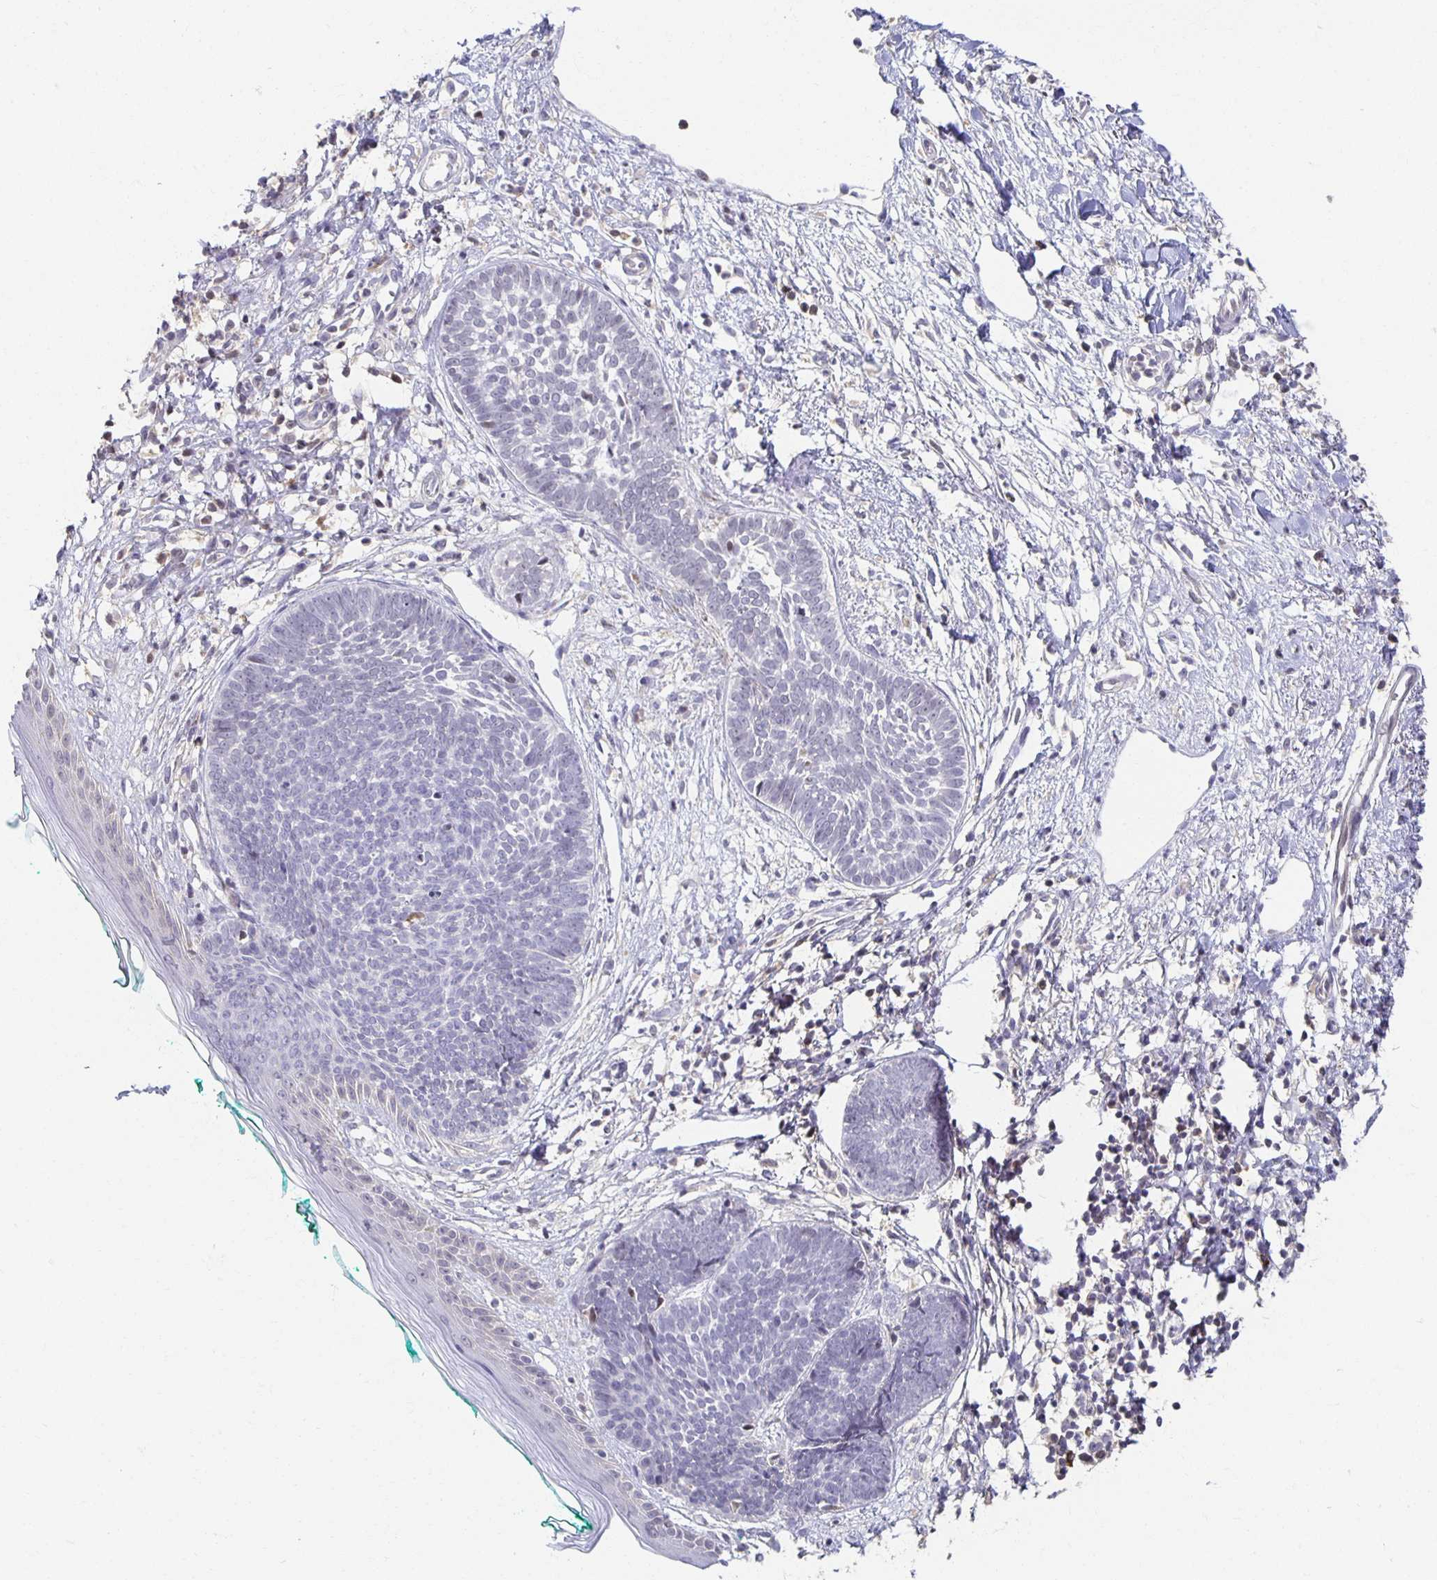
{"staining": {"intensity": "negative", "quantity": "none", "location": "none"}, "tissue": "skin cancer", "cell_type": "Tumor cells", "image_type": "cancer", "snomed": [{"axis": "morphology", "description": "Basal cell carcinoma"}, {"axis": "topography", "description": "Skin"}, {"axis": "topography", "description": "Skin of neck"}, {"axis": "topography", "description": "Skin of shoulder"}, {"axis": "topography", "description": "Skin of back"}], "caption": "This is a micrograph of immunohistochemistry (IHC) staining of skin cancer (basal cell carcinoma), which shows no staining in tumor cells. The staining is performed using DAB (3,3'-diaminobenzidine) brown chromogen with nuclei counter-stained in using hematoxylin.", "gene": "ZNF692", "patient": {"sex": "male", "age": 80}}